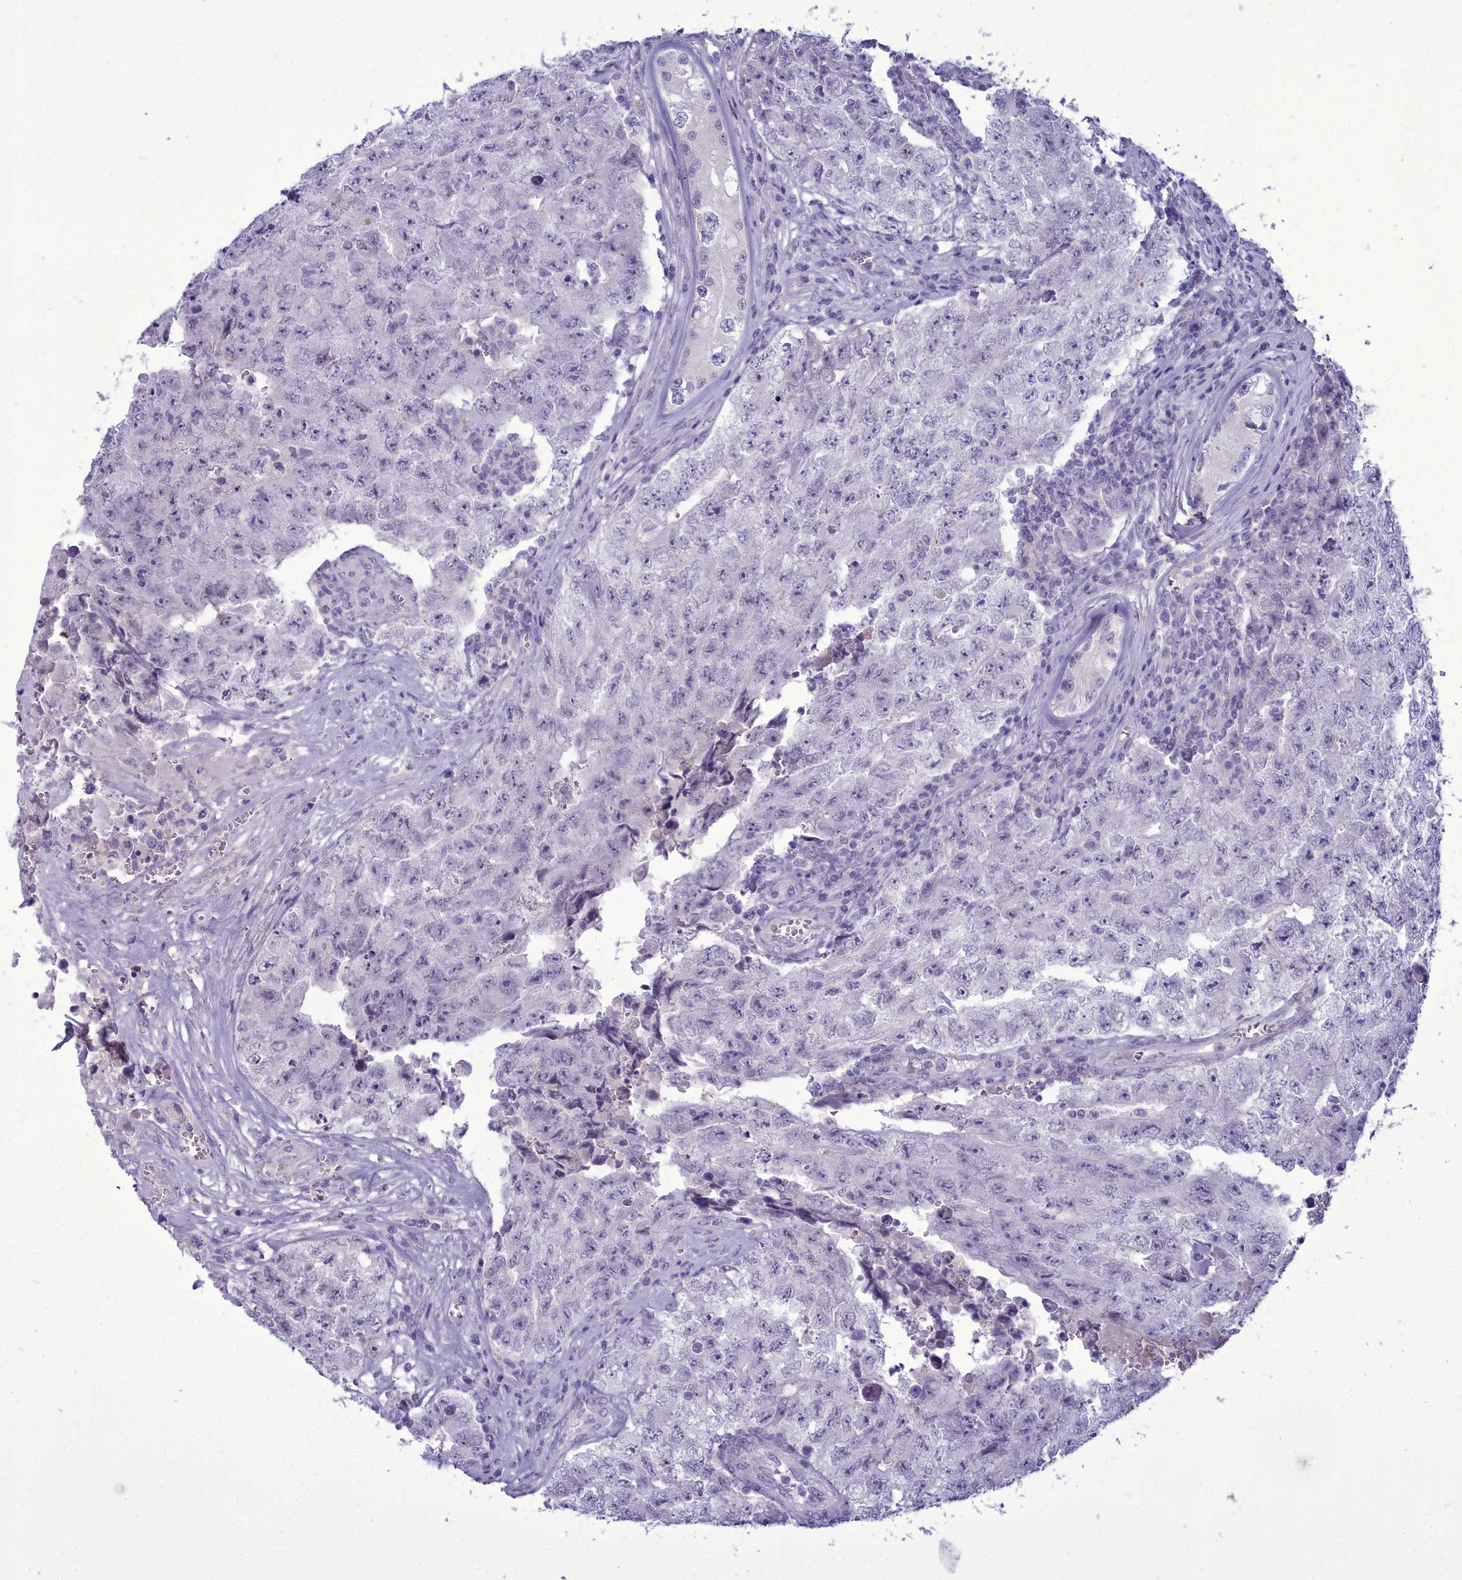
{"staining": {"intensity": "negative", "quantity": "none", "location": "none"}, "tissue": "testis cancer", "cell_type": "Tumor cells", "image_type": "cancer", "snomed": [{"axis": "morphology", "description": "Carcinoma, Embryonal, NOS"}, {"axis": "topography", "description": "Testis"}], "caption": "High magnification brightfield microscopy of testis embryonal carcinoma stained with DAB (3,3'-diaminobenzidine) (brown) and counterstained with hematoxylin (blue): tumor cells show no significant staining.", "gene": "OSTN", "patient": {"sex": "male", "age": 17}}